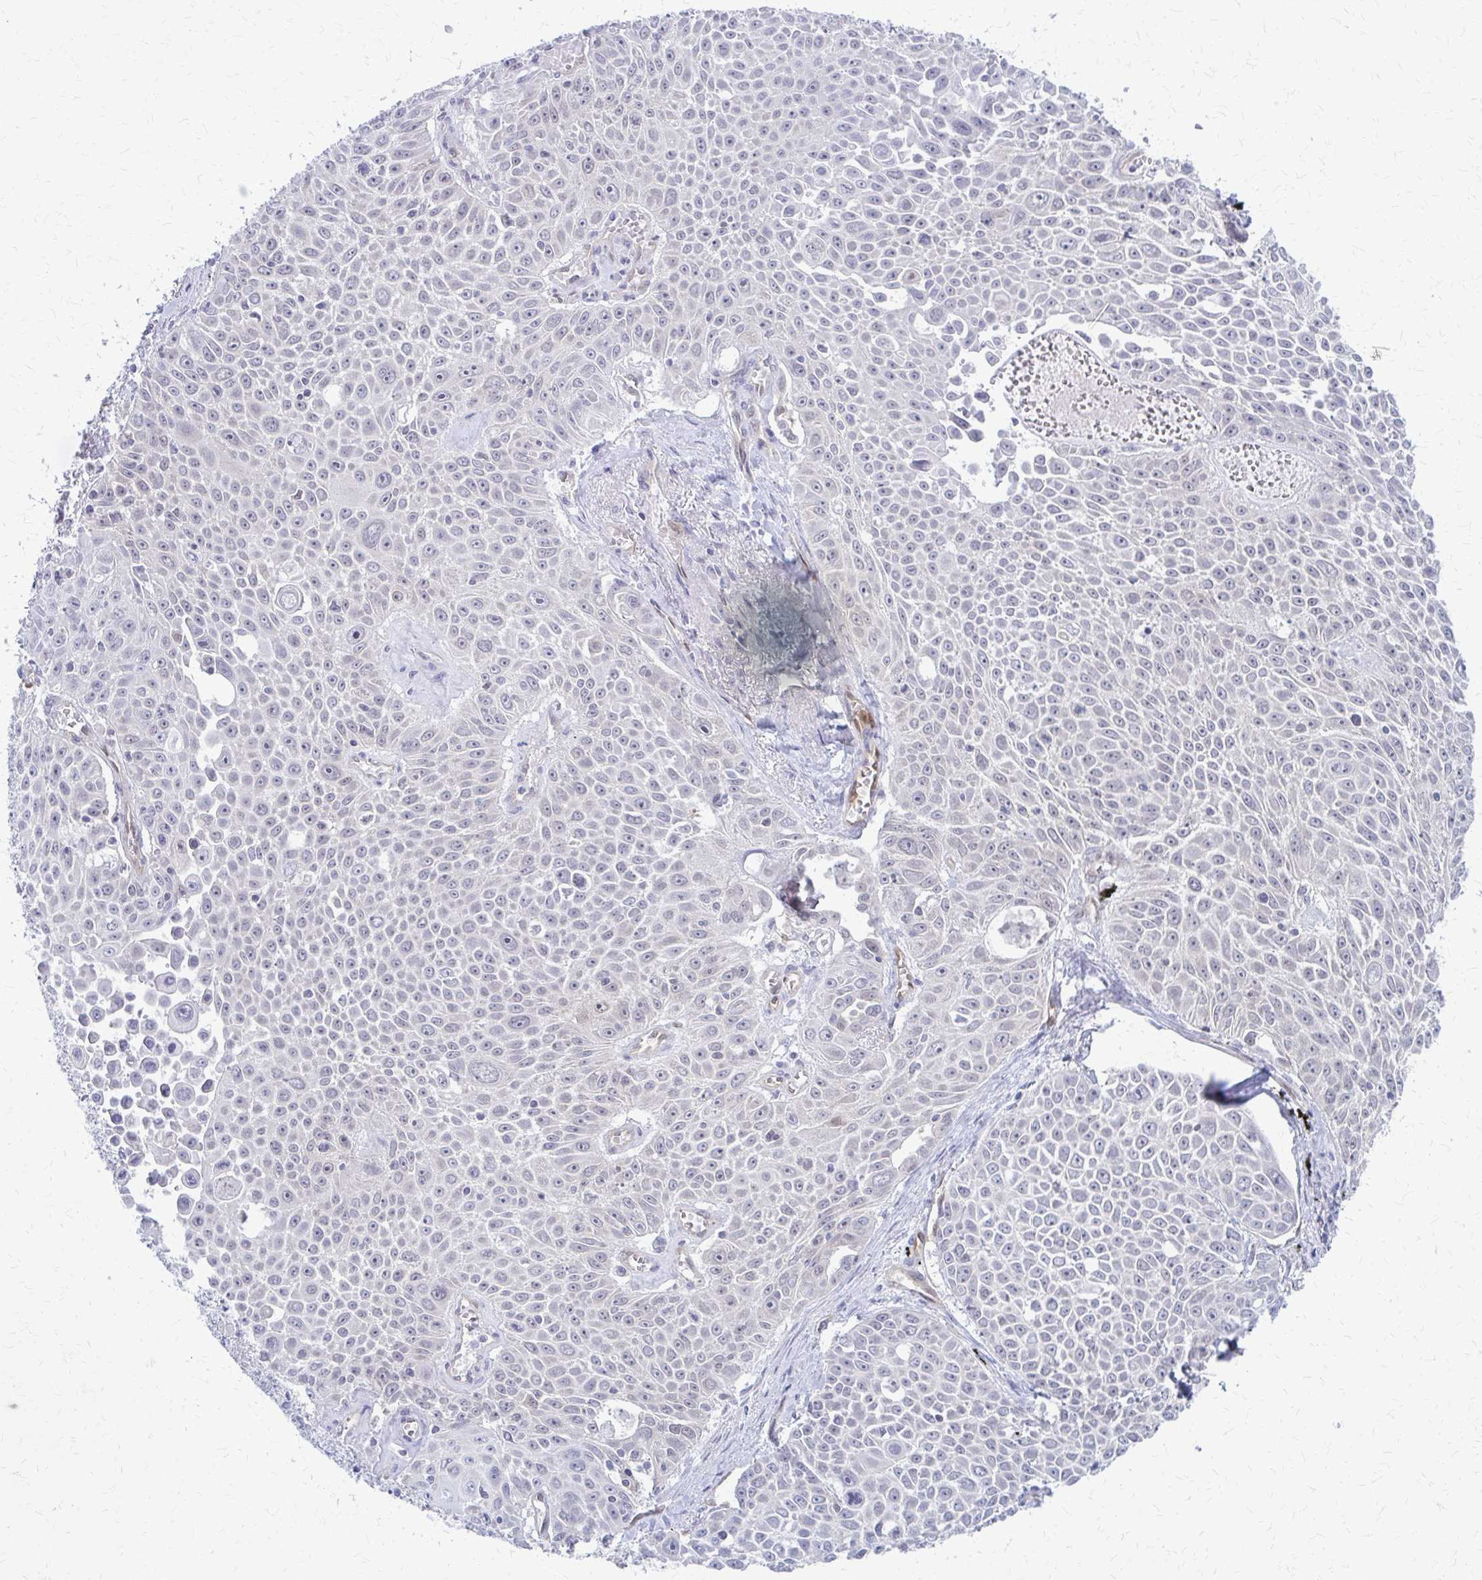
{"staining": {"intensity": "negative", "quantity": "none", "location": "none"}, "tissue": "lung cancer", "cell_type": "Tumor cells", "image_type": "cancer", "snomed": [{"axis": "morphology", "description": "Squamous cell carcinoma, NOS"}, {"axis": "morphology", "description": "Squamous cell carcinoma, metastatic, NOS"}, {"axis": "topography", "description": "Lymph node"}, {"axis": "topography", "description": "Lung"}], "caption": "Tumor cells are negative for protein expression in human lung cancer.", "gene": "CLIC2", "patient": {"sex": "female", "age": 62}}